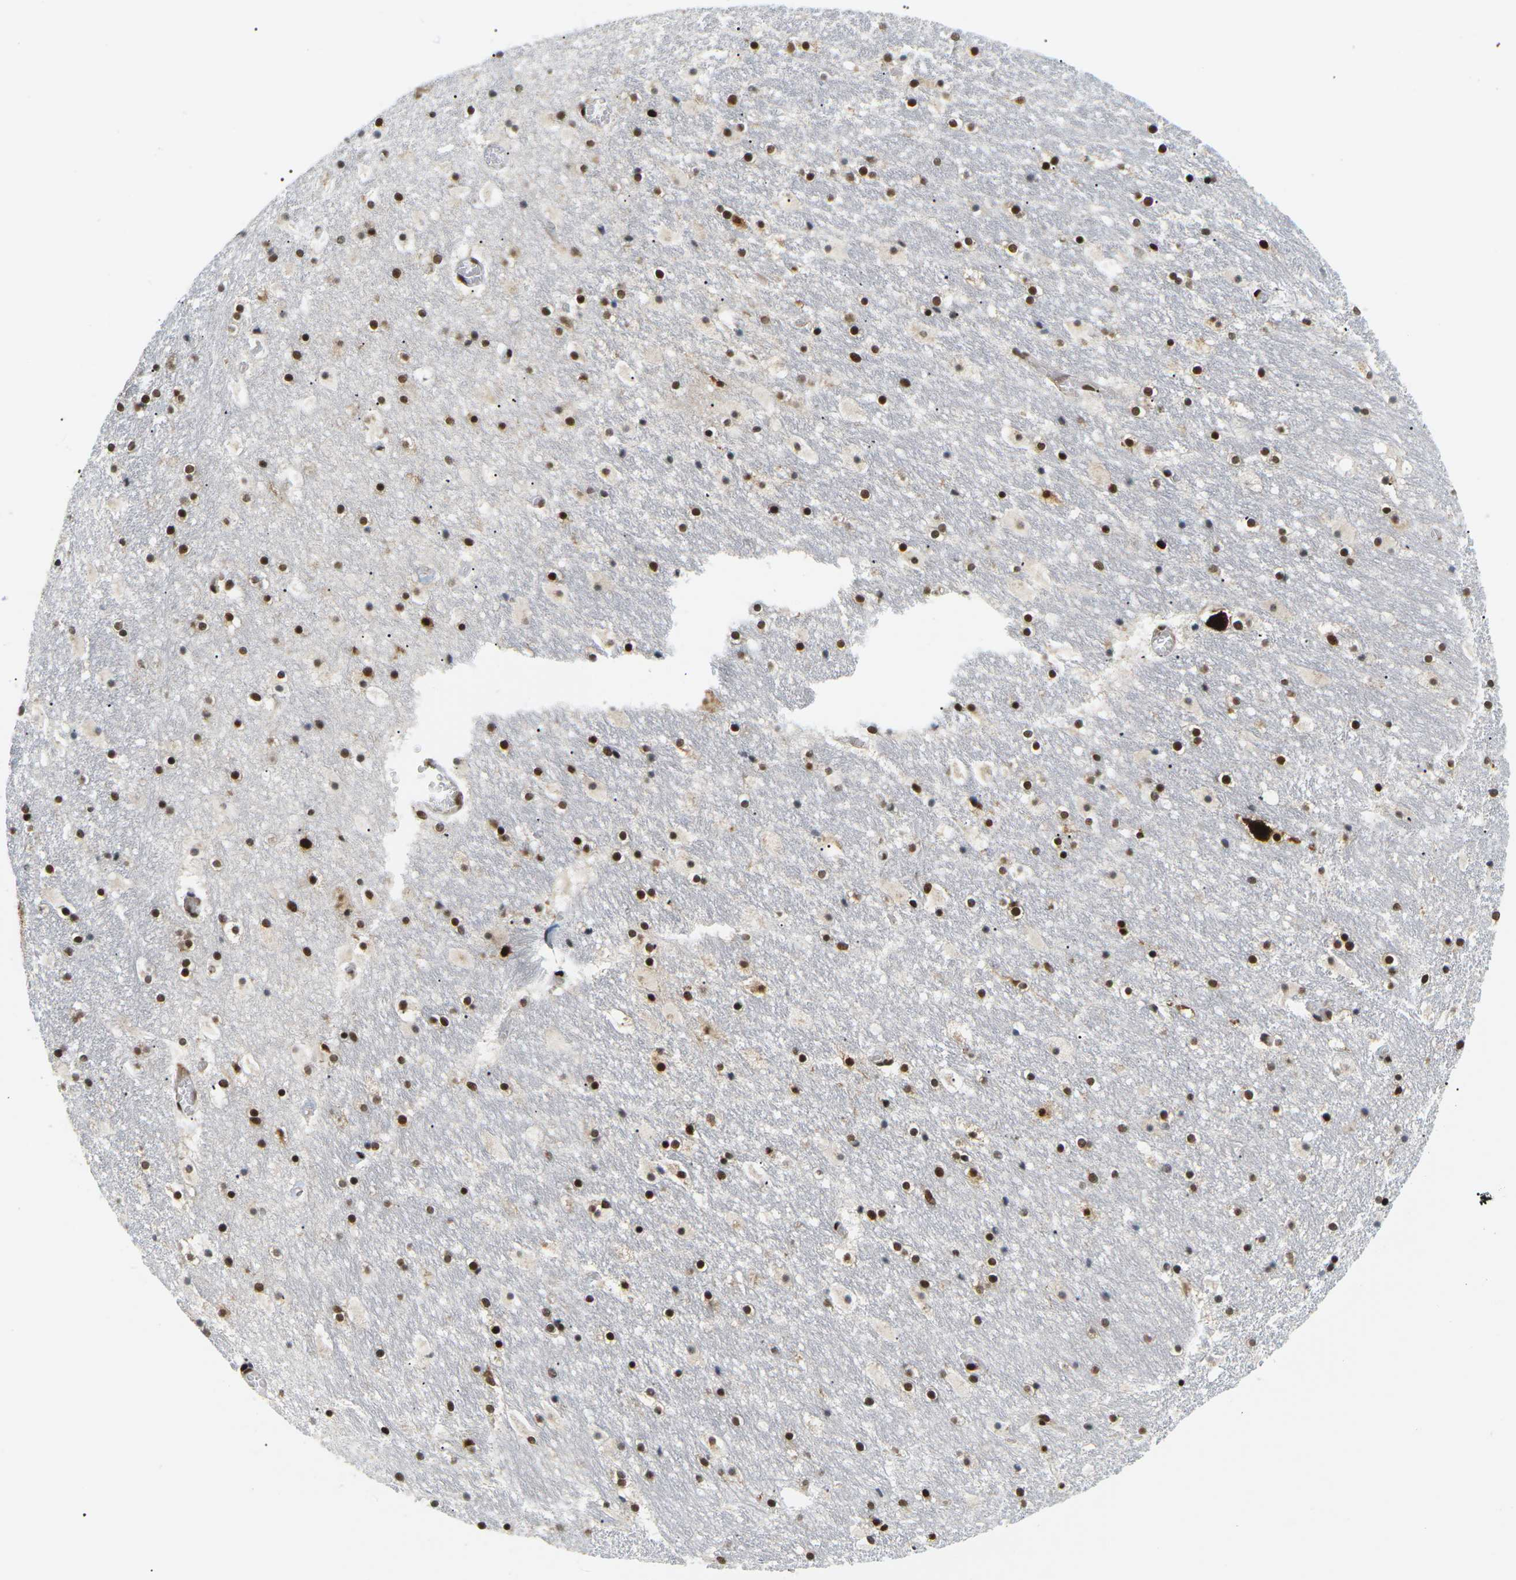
{"staining": {"intensity": "strong", "quantity": ">75%", "location": "nuclear"}, "tissue": "hippocampus", "cell_type": "Glial cells", "image_type": "normal", "snomed": [{"axis": "morphology", "description": "Normal tissue, NOS"}, {"axis": "topography", "description": "Hippocampus"}], "caption": "Protein staining of benign hippocampus demonstrates strong nuclear expression in about >75% of glial cells.", "gene": "CELF1", "patient": {"sex": "male", "age": 45}}